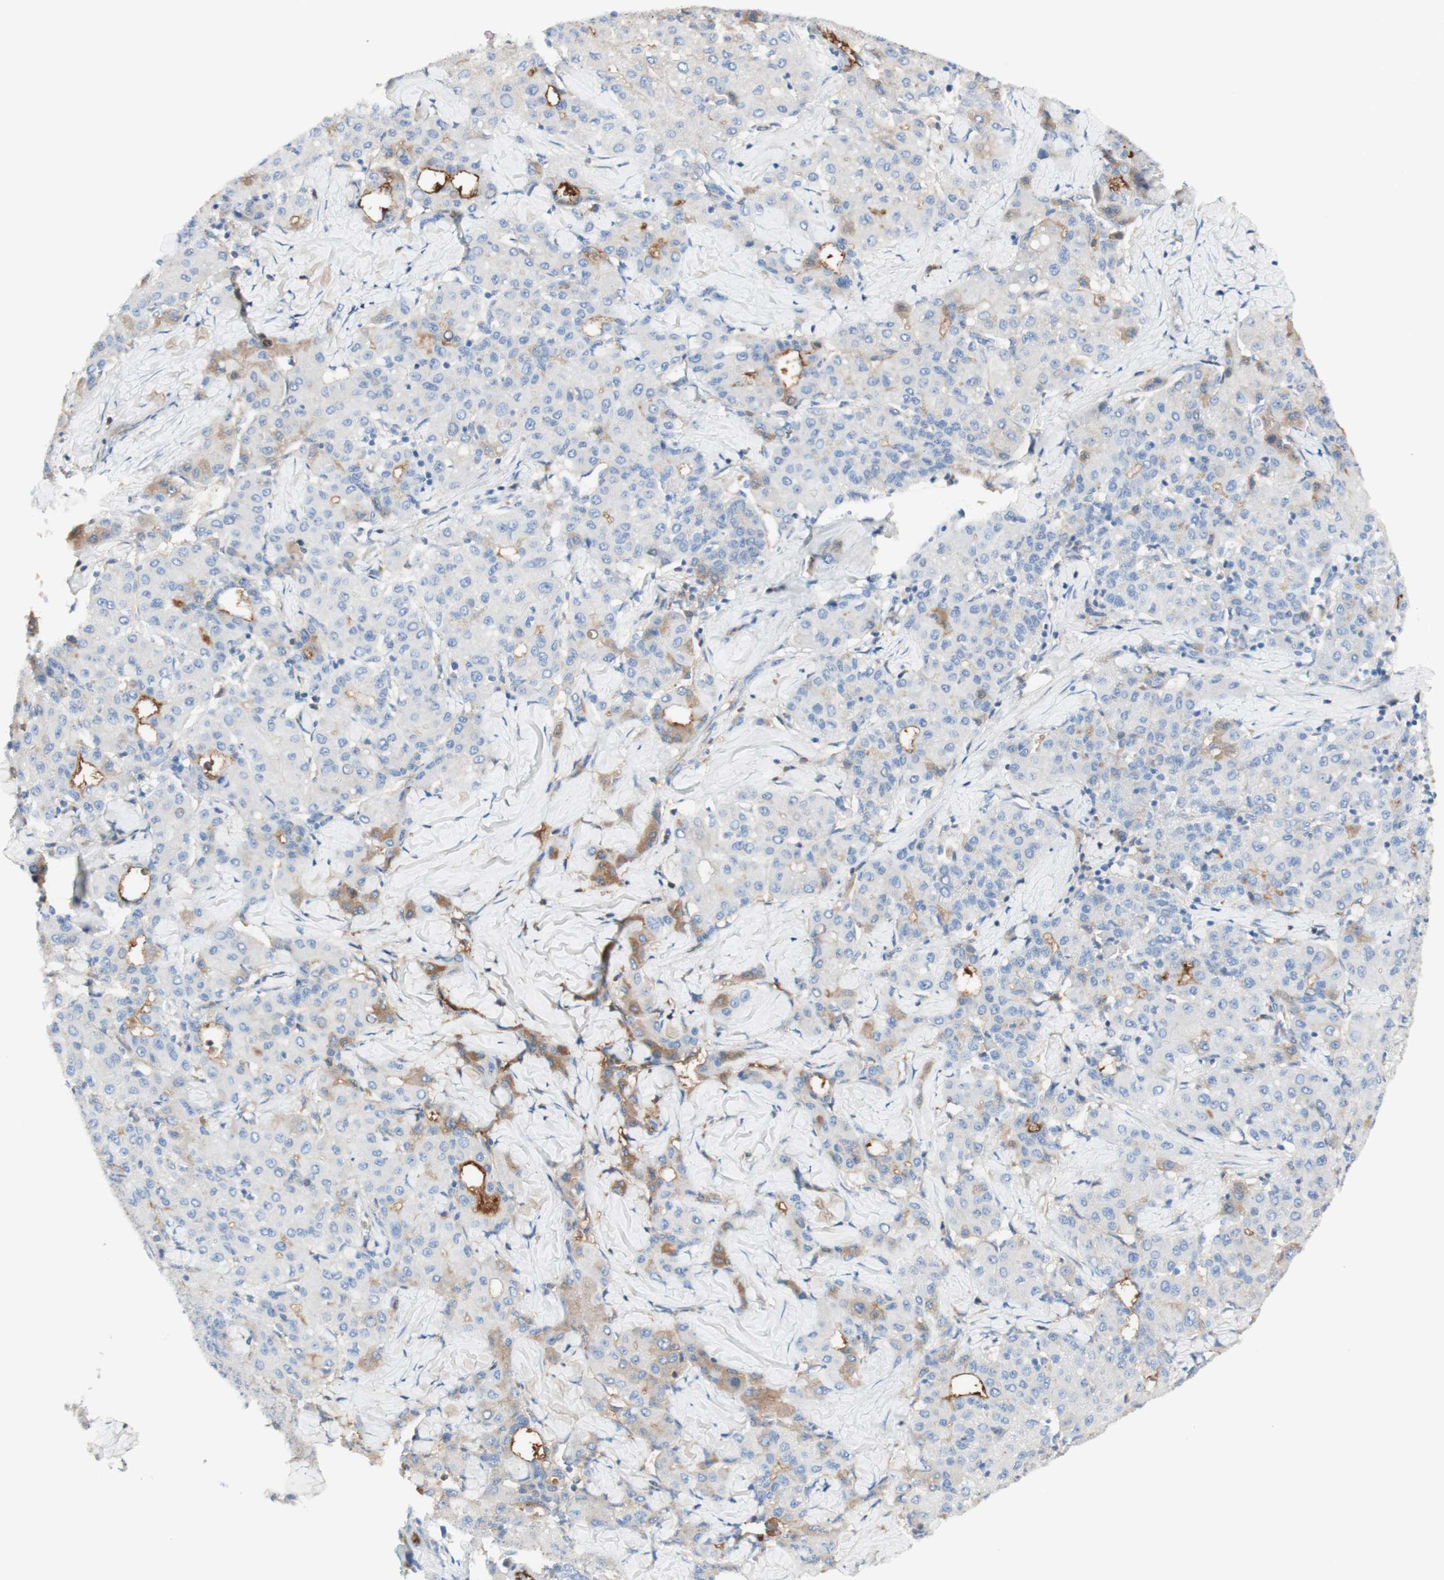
{"staining": {"intensity": "negative", "quantity": "none", "location": "none"}, "tissue": "liver cancer", "cell_type": "Tumor cells", "image_type": "cancer", "snomed": [{"axis": "morphology", "description": "Carcinoma, Hepatocellular, NOS"}, {"axis": "topography", "description": "Liver"}], "caption": "Liver cancer (hepatocellular carcinoma) stained for a protein using immunohistochemistry (IHC) shows no positivity tumor cells.", "gene": "KNG1", "patient": {"sex": "male", "age": 65}}